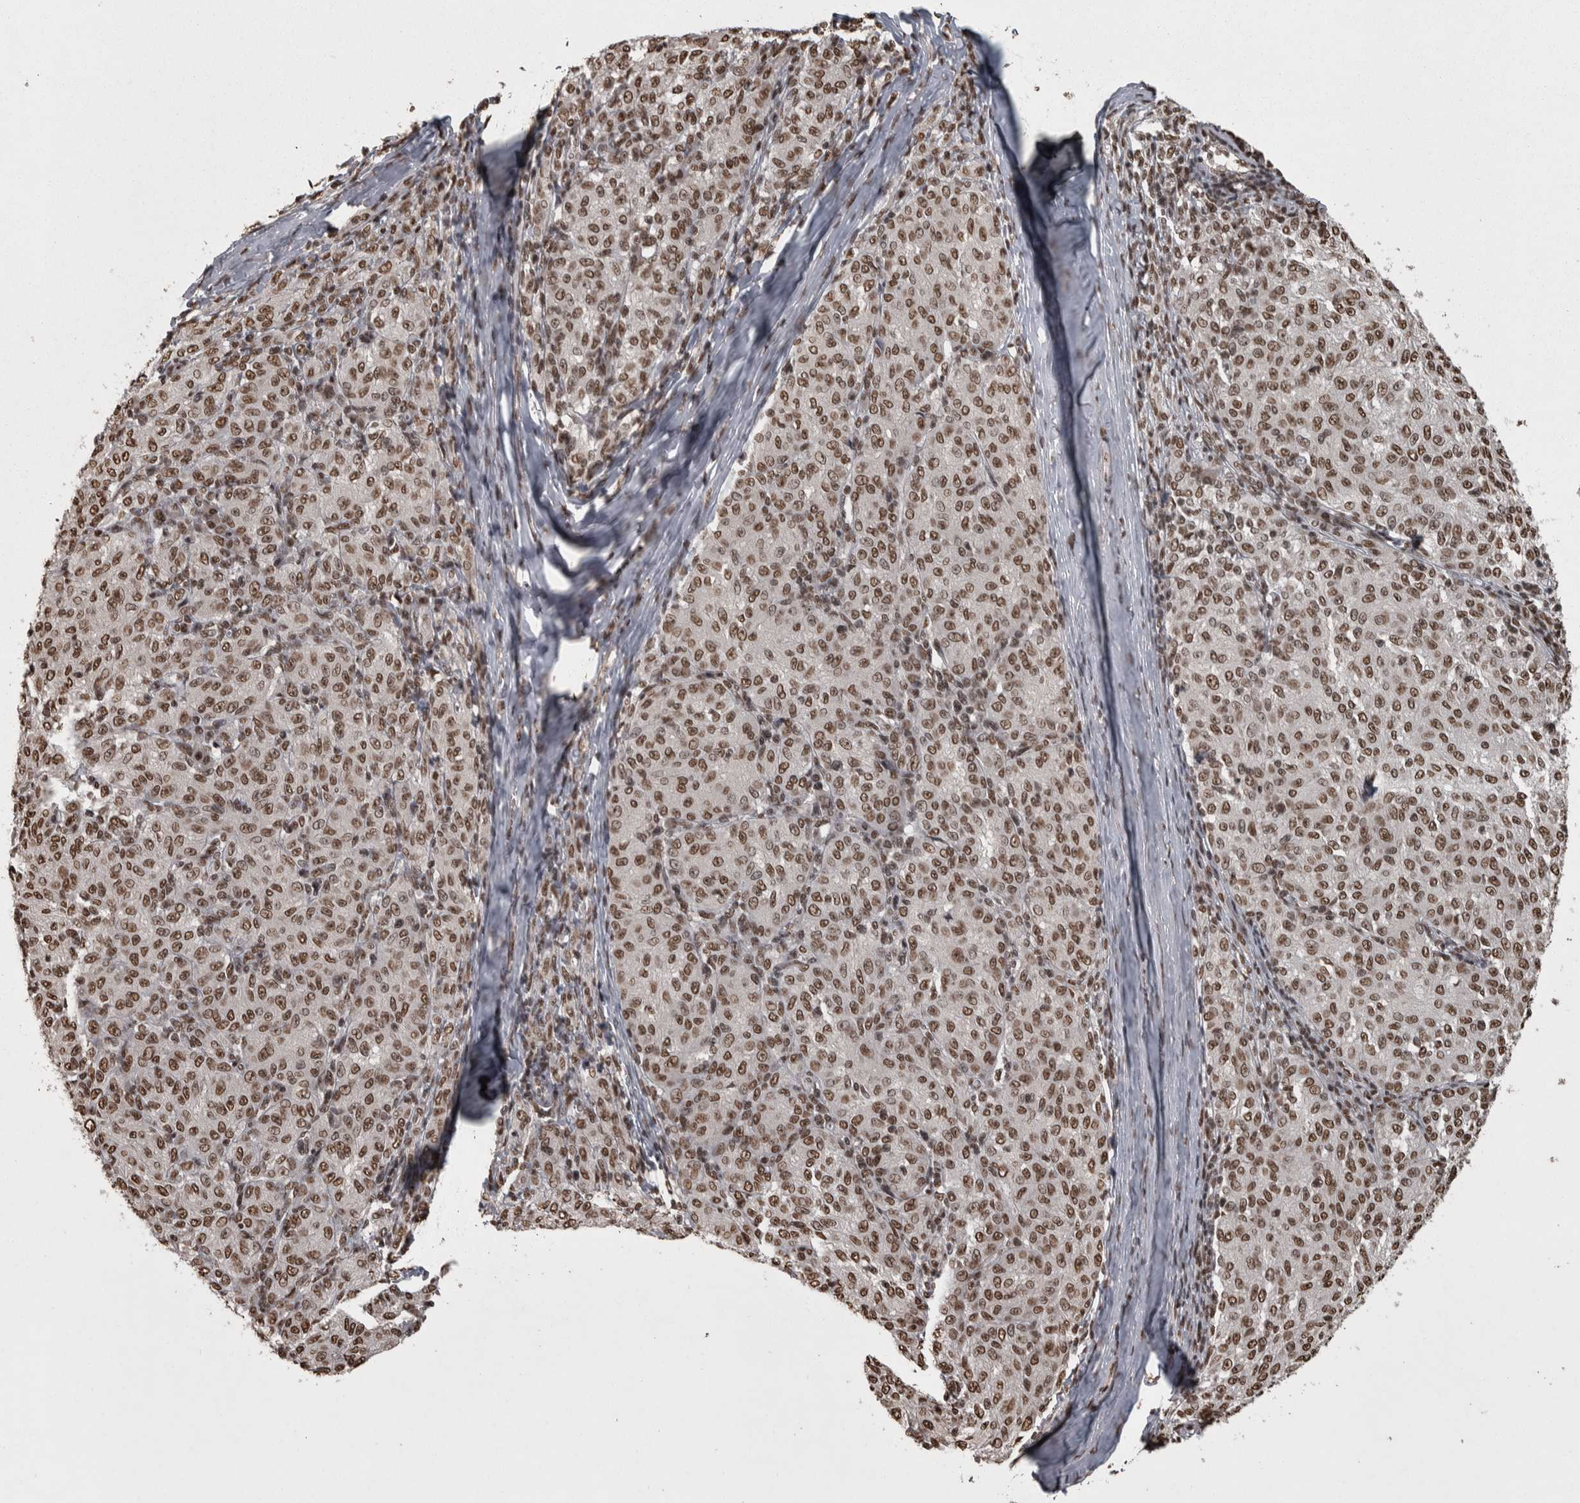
{"staining": {"intensity": "moderate", "quantity": ">75%", "location": "nuclear"}, "tissue": "melanoma", "cell_type": "Tumor cells", "image_type": "cancer", "snomed": [{"axis": "morphology", "description": "Malignant melanoma, NOS"}, {"axis": "topography", "description": "Skin"}], "caption": "Protein expression by immunohistochemistry displays moderate nuclear expression in approximately >75% of tumor cells in malignant melanoma.", "gene": "ZFHX4", "patient": {"sex": "female", "age": 72}}